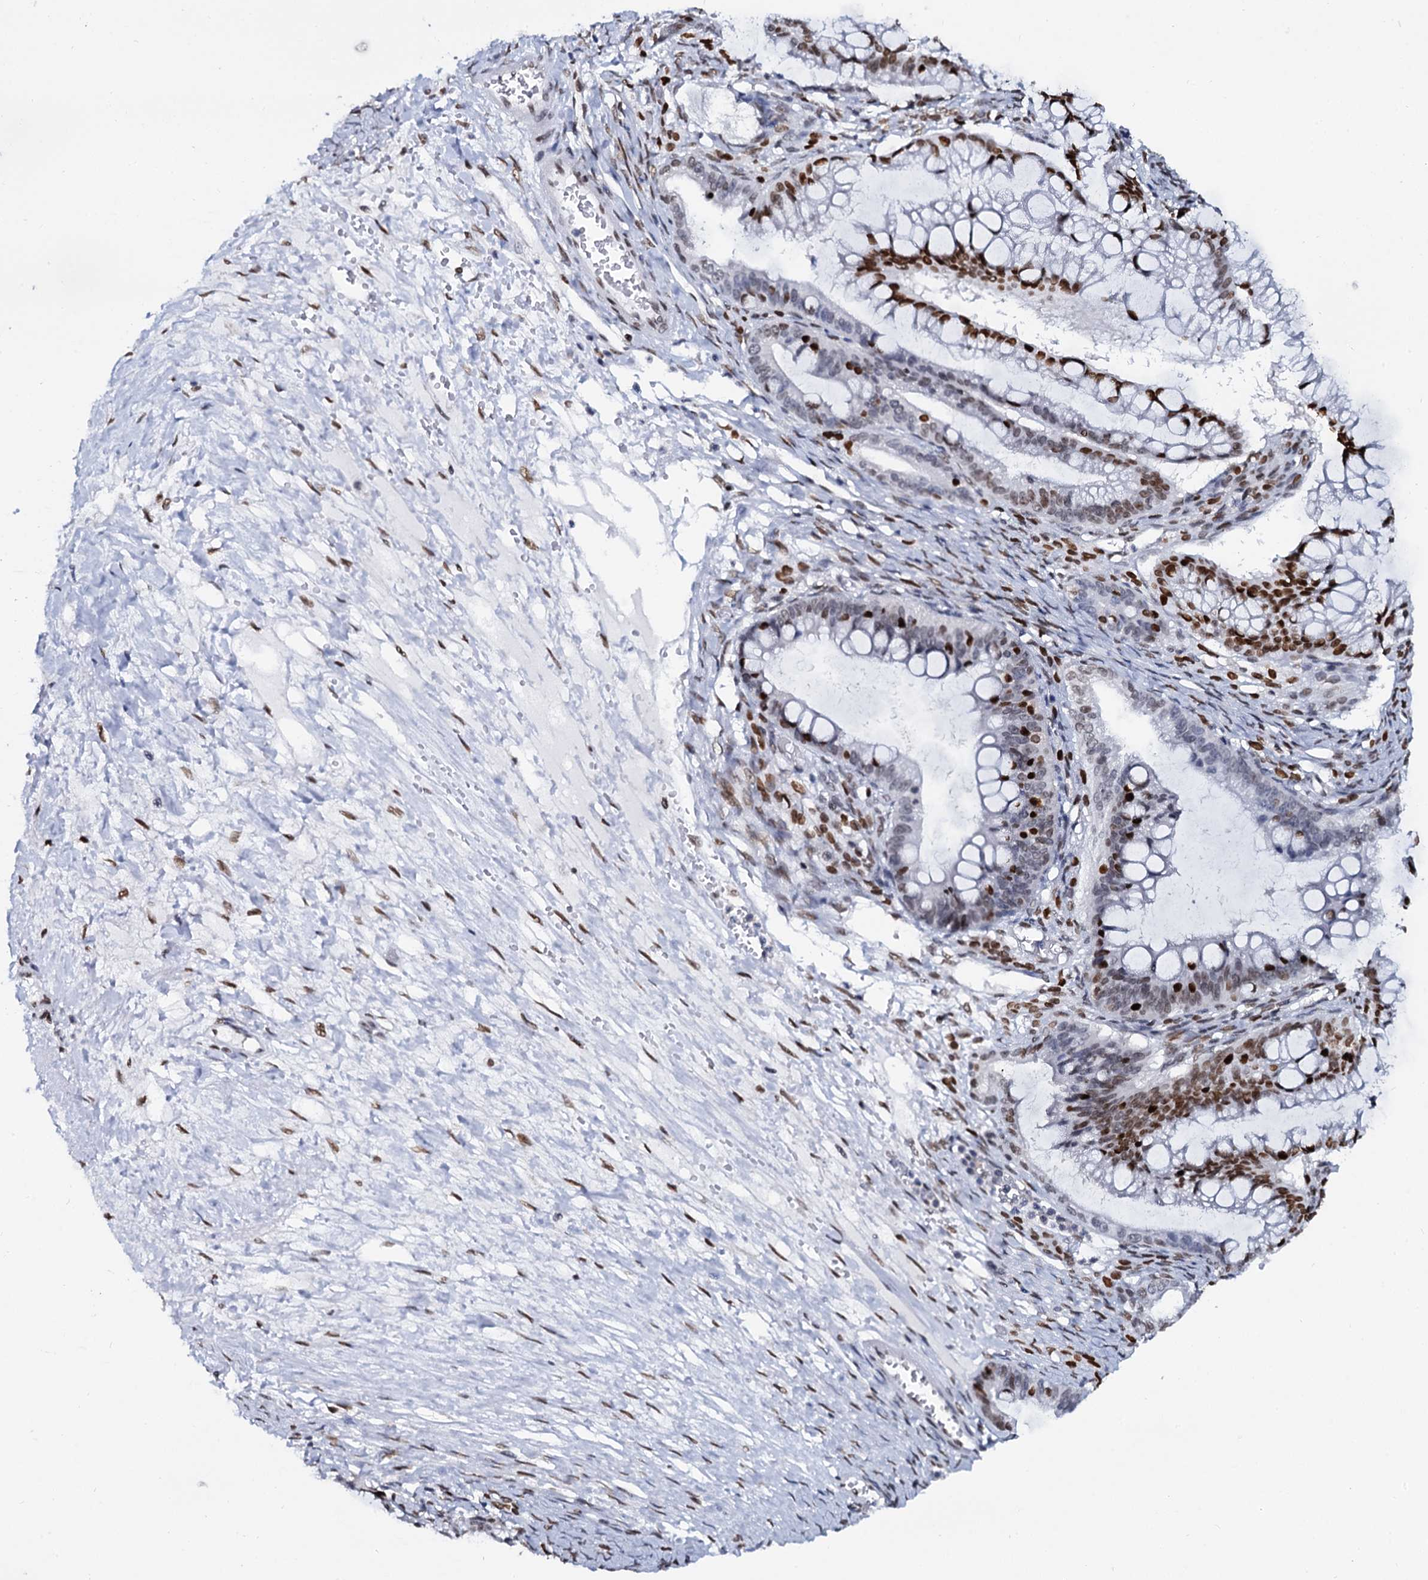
{"staining": {"intensity": "strong", "quantity": "25%-75%", "location": "nuclear"}, "tissue": "ovarian cancer", "cell_type": "Tumor cells", "image_type": "cancer", "snomed": [{"axis": "morphology", "description": "Cystadenocarcinoma, mucinous, NOS"}, {"axis": "topography", "description": "Ovary"}], "caption": "Protein expression analysis of mucinous cystadenocarcinoma (ovarian) reveals strong nuclear expression in approximately 25%-75% of tumor cells.", "gene": "CMAS", "patient": {"sex": "female", "age": 73}}